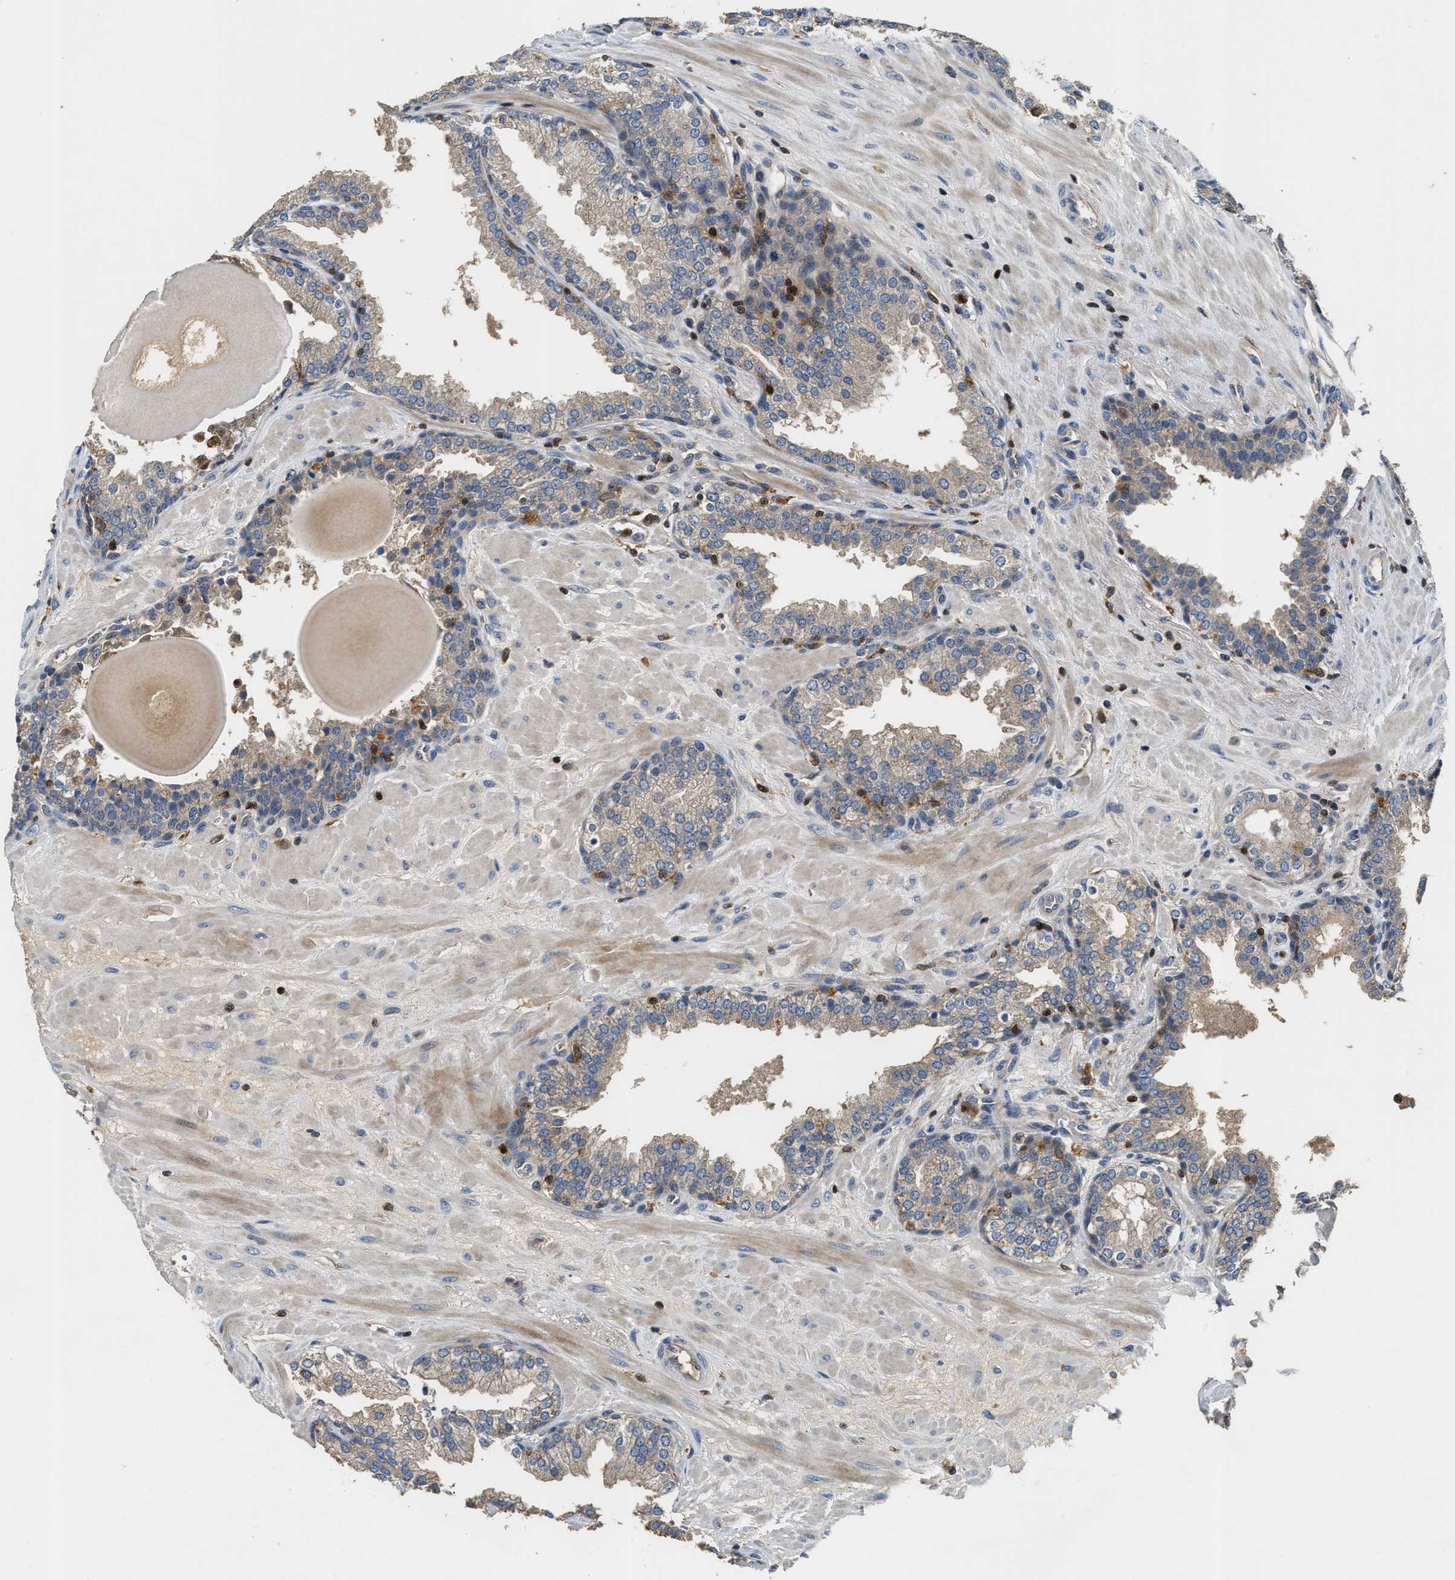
{"staining": {"intensity": "weak", "quantity": "25%-75%", "location": "cytoplasmic/membranous"}, "tissue": "prostate", "cell_type": "Glandular cells", "image_type": "normal", "snomed": [{"axis": "morphology", "description": "Normal tissue, NOS"}, {"axis": "topography", "description": "Prostate"}], "caption": "Immunohistochemical staining of normal human prostate demonstrates low levels of weak cytoplasmic/membranous staining in approximately 25%-75% of glandular cells.", "gene": "OSTF1", "patient": {"sex": "male", "age": 51}}